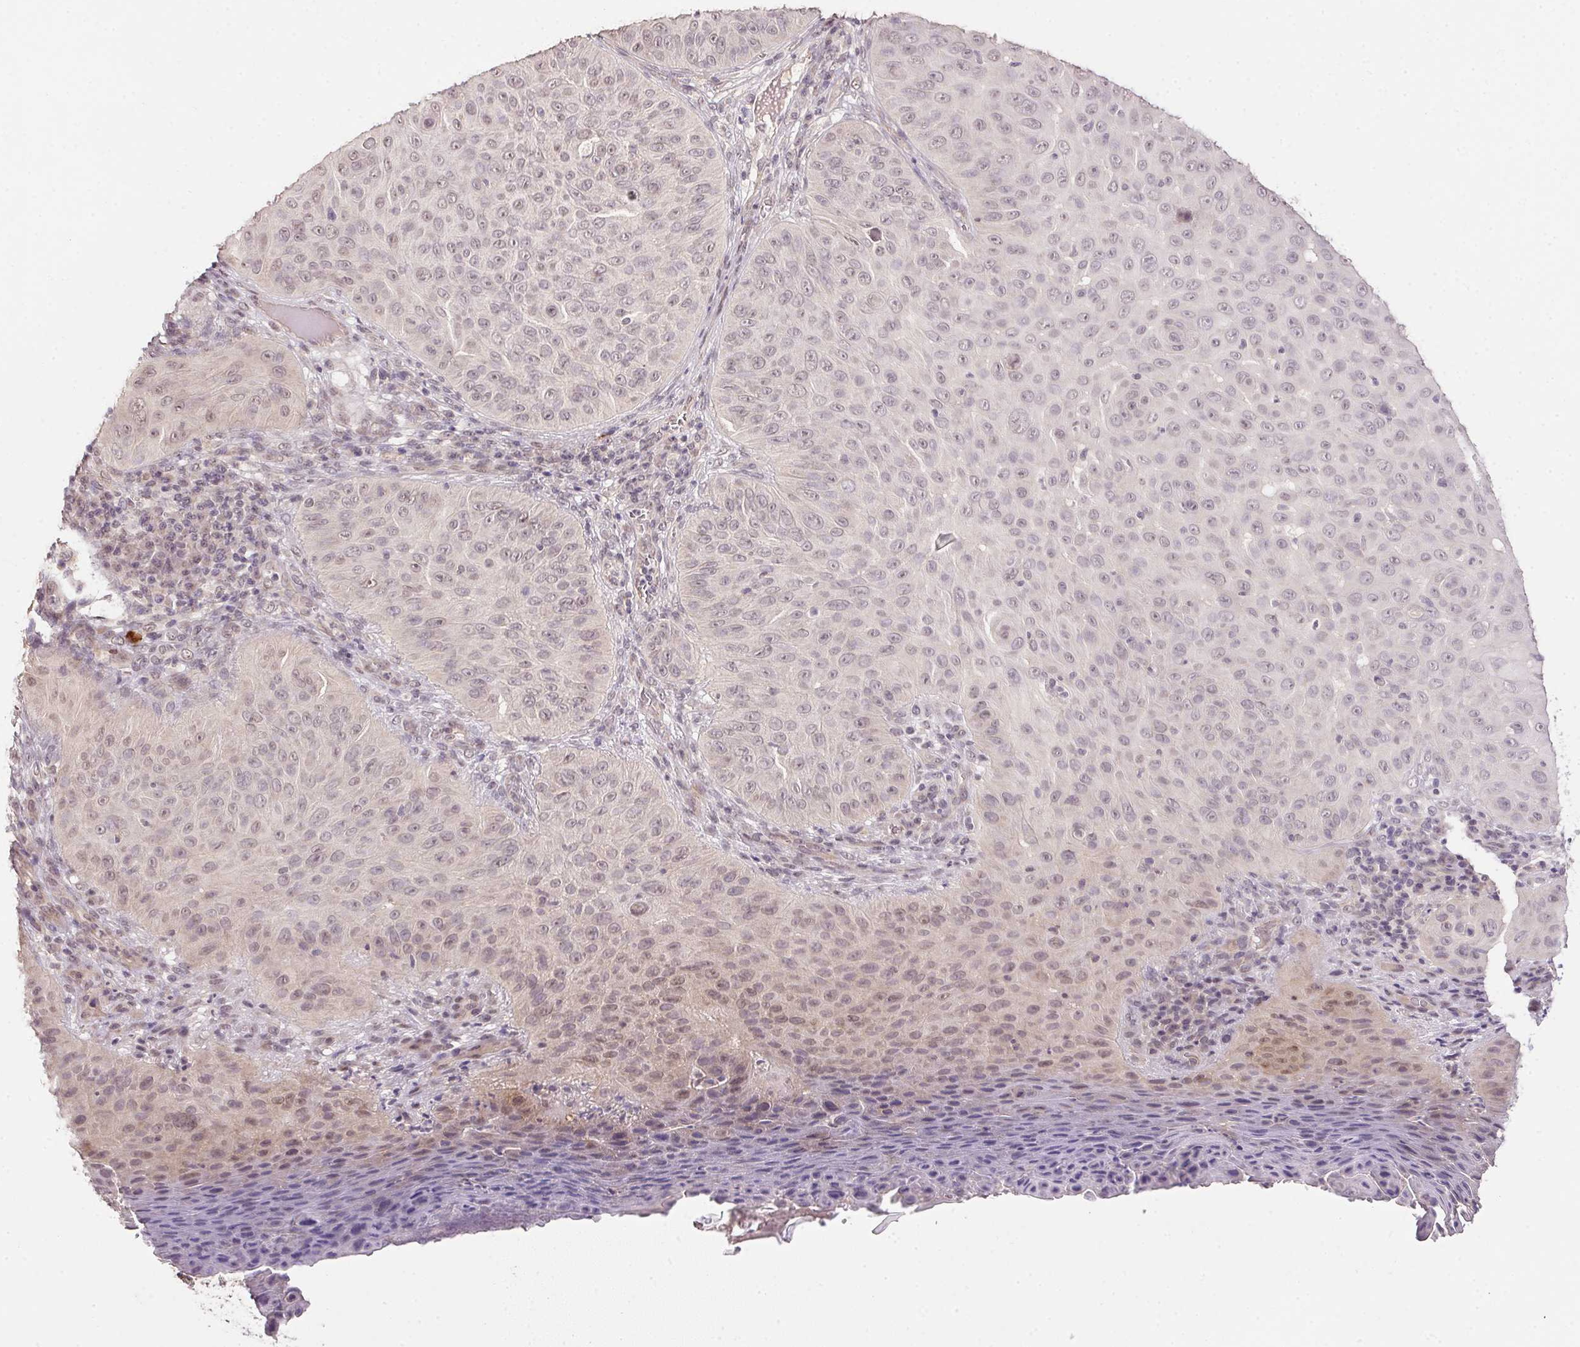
{"staining": {"intensity": "weak", "quantity": "<25%", "location": "nuclear"}, "tissue": "skin cancer", "cell_type": "Tumor cells", "image_type": "cancer", "snomed": [{"axis": "morphology", "description": "Squamous cell carcinoma, NOS"}, {"axis": "topography", "description": "Skin"}], "caption": "High magnification brightfield microscopy of skin squamous cell carcinoma stained with DAB (brown) and counterstained with hematoxylin (blue): tumor cells show no significant staining.", "gene": "PPP4R4", "patient": {"sex": "male", "age": 82}}